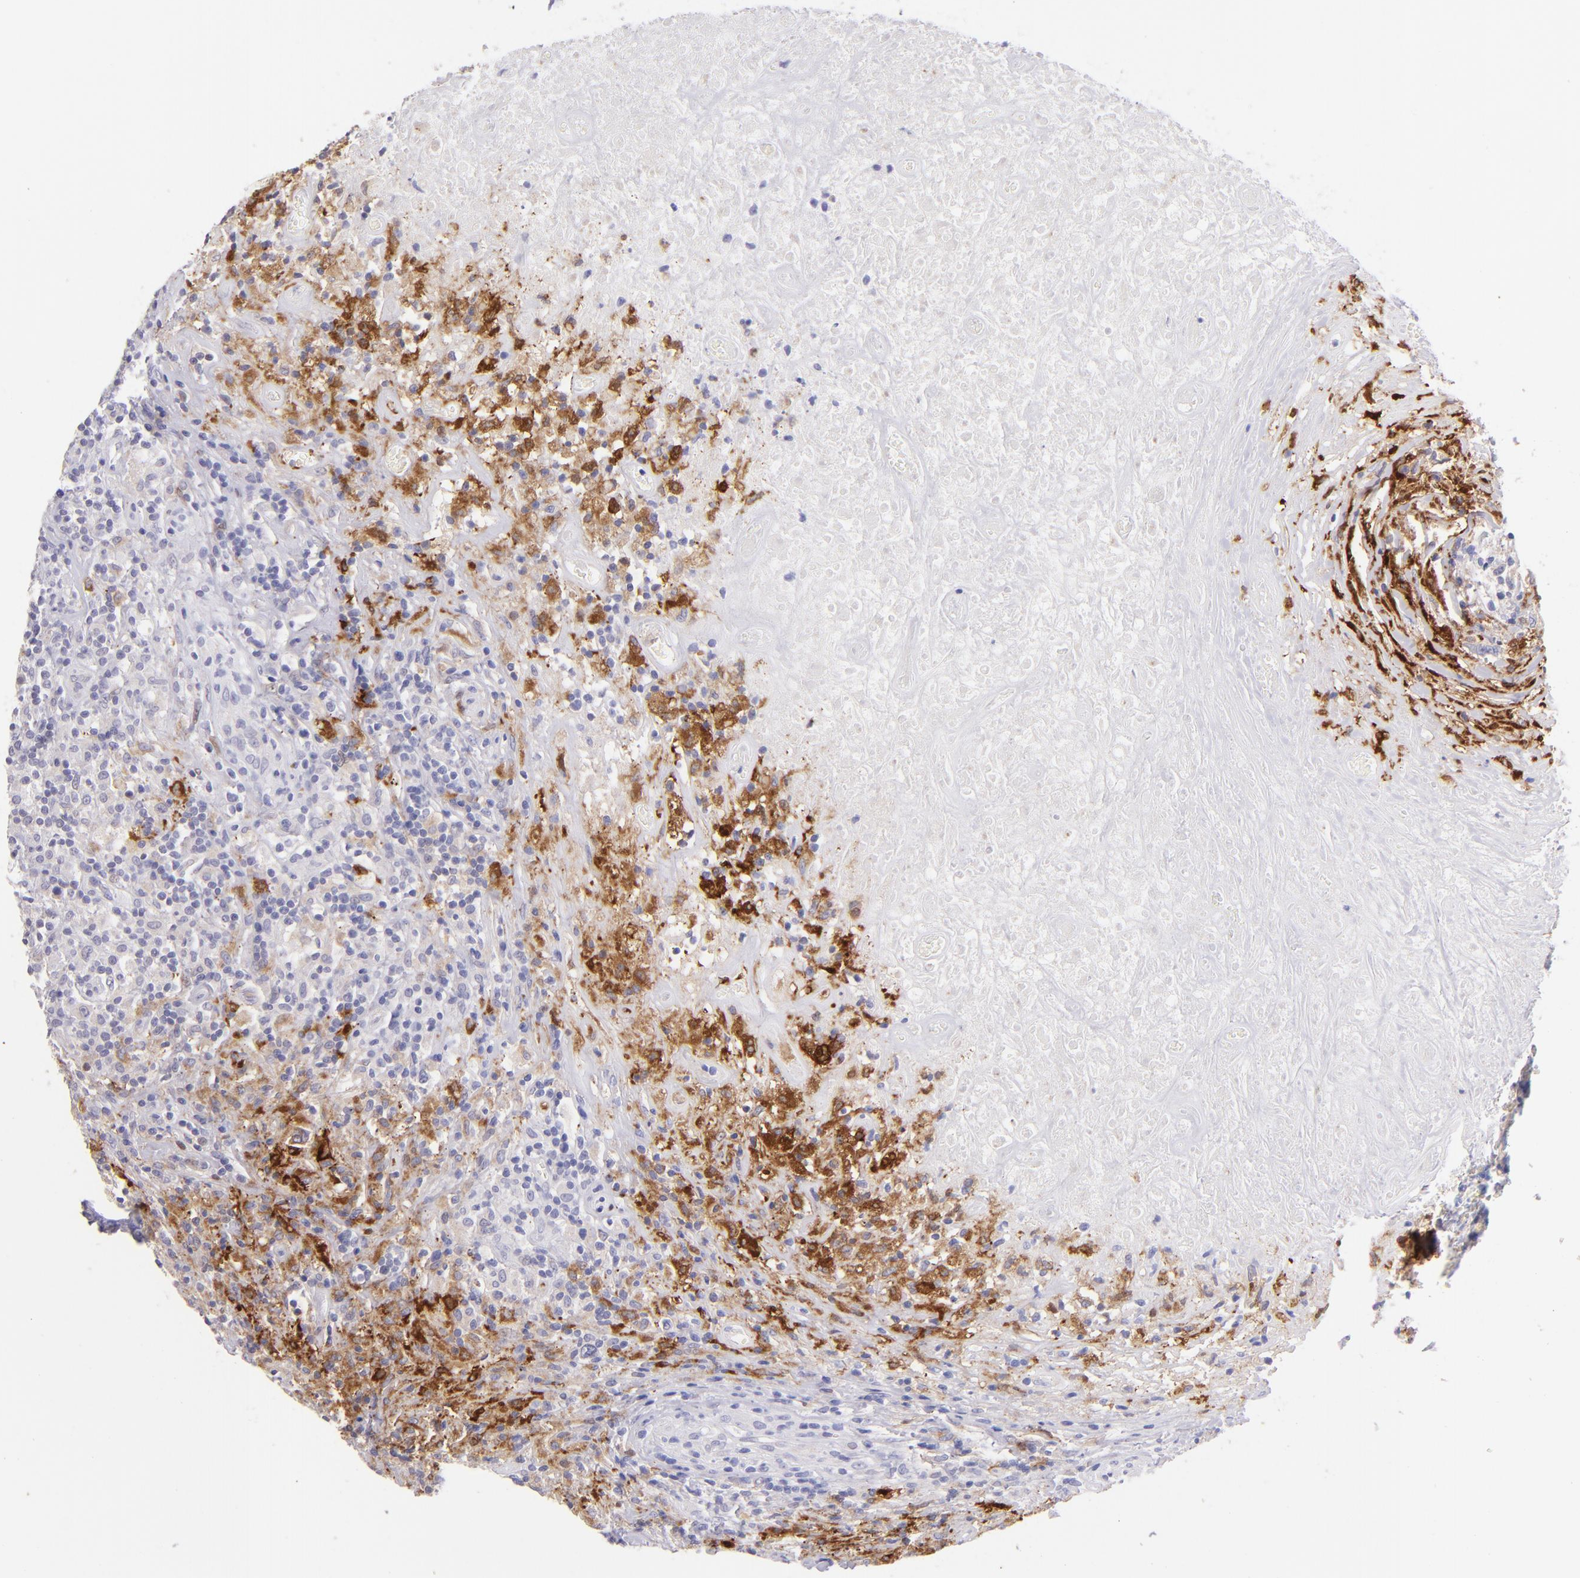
{"staining": {"intensity": "negative", "quantity": "none", "location": "none"}, "tissue": "lymphoma", "cell_type": "Tumor cells", "image_type": "cancer", "snomed": [{"axis": "morphology", "description": "Hodgkin's disease, NOS"}, {"axis": "topography", "description": "Lymph node"}], "caption": "Immunohistochemistry micrograph of neoplastic tissue: human Hodgkin's disease stained with DAB reveals no significant protein expression in tumor cells.", "gene": "SH2D4A", "patient": {"sex": "male", "age": 46}}